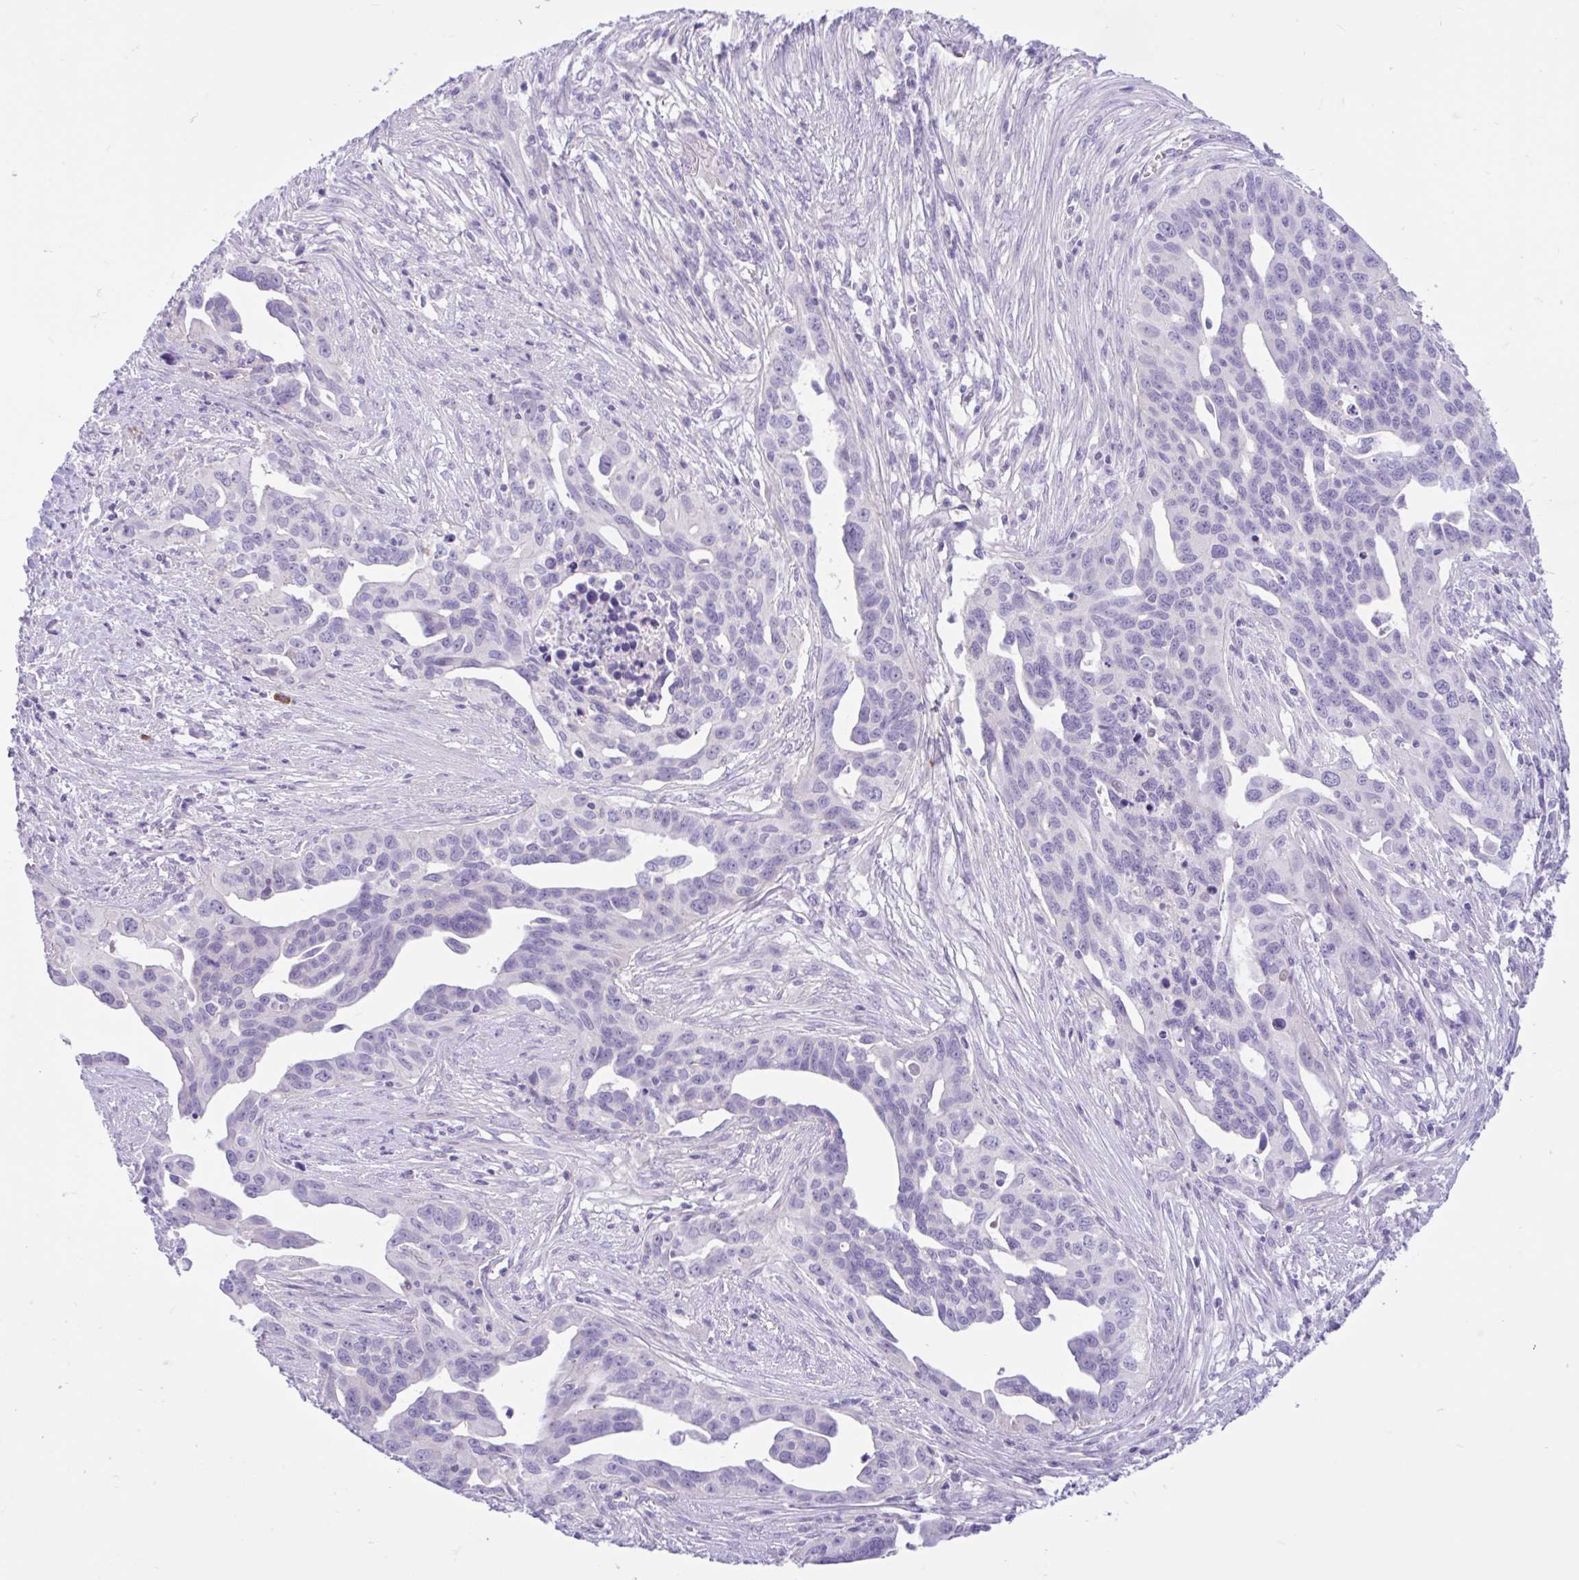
{"staining": {"intensity": "negative", "quantity": "none", "location": "none"}, "tissue": "ovarian cancer", "cell_type": "Tumor cells", "image_type": "cancer", "snomed": [{"axis": "morphology", "description": "Carcinoma, endometroid"}, {"axis": "morphology", "description": "Cystadenocarcinoma, serous, NOS"}, {"axis": "topography", "description": "Ovary"}], "caption": "Photomicrograph shows no protein staining in tumor cells of ovarian serous cystadenocarcinoma tissue.", "gene": "ZNF101", "patient": {"sex": "female", "age": 45}}